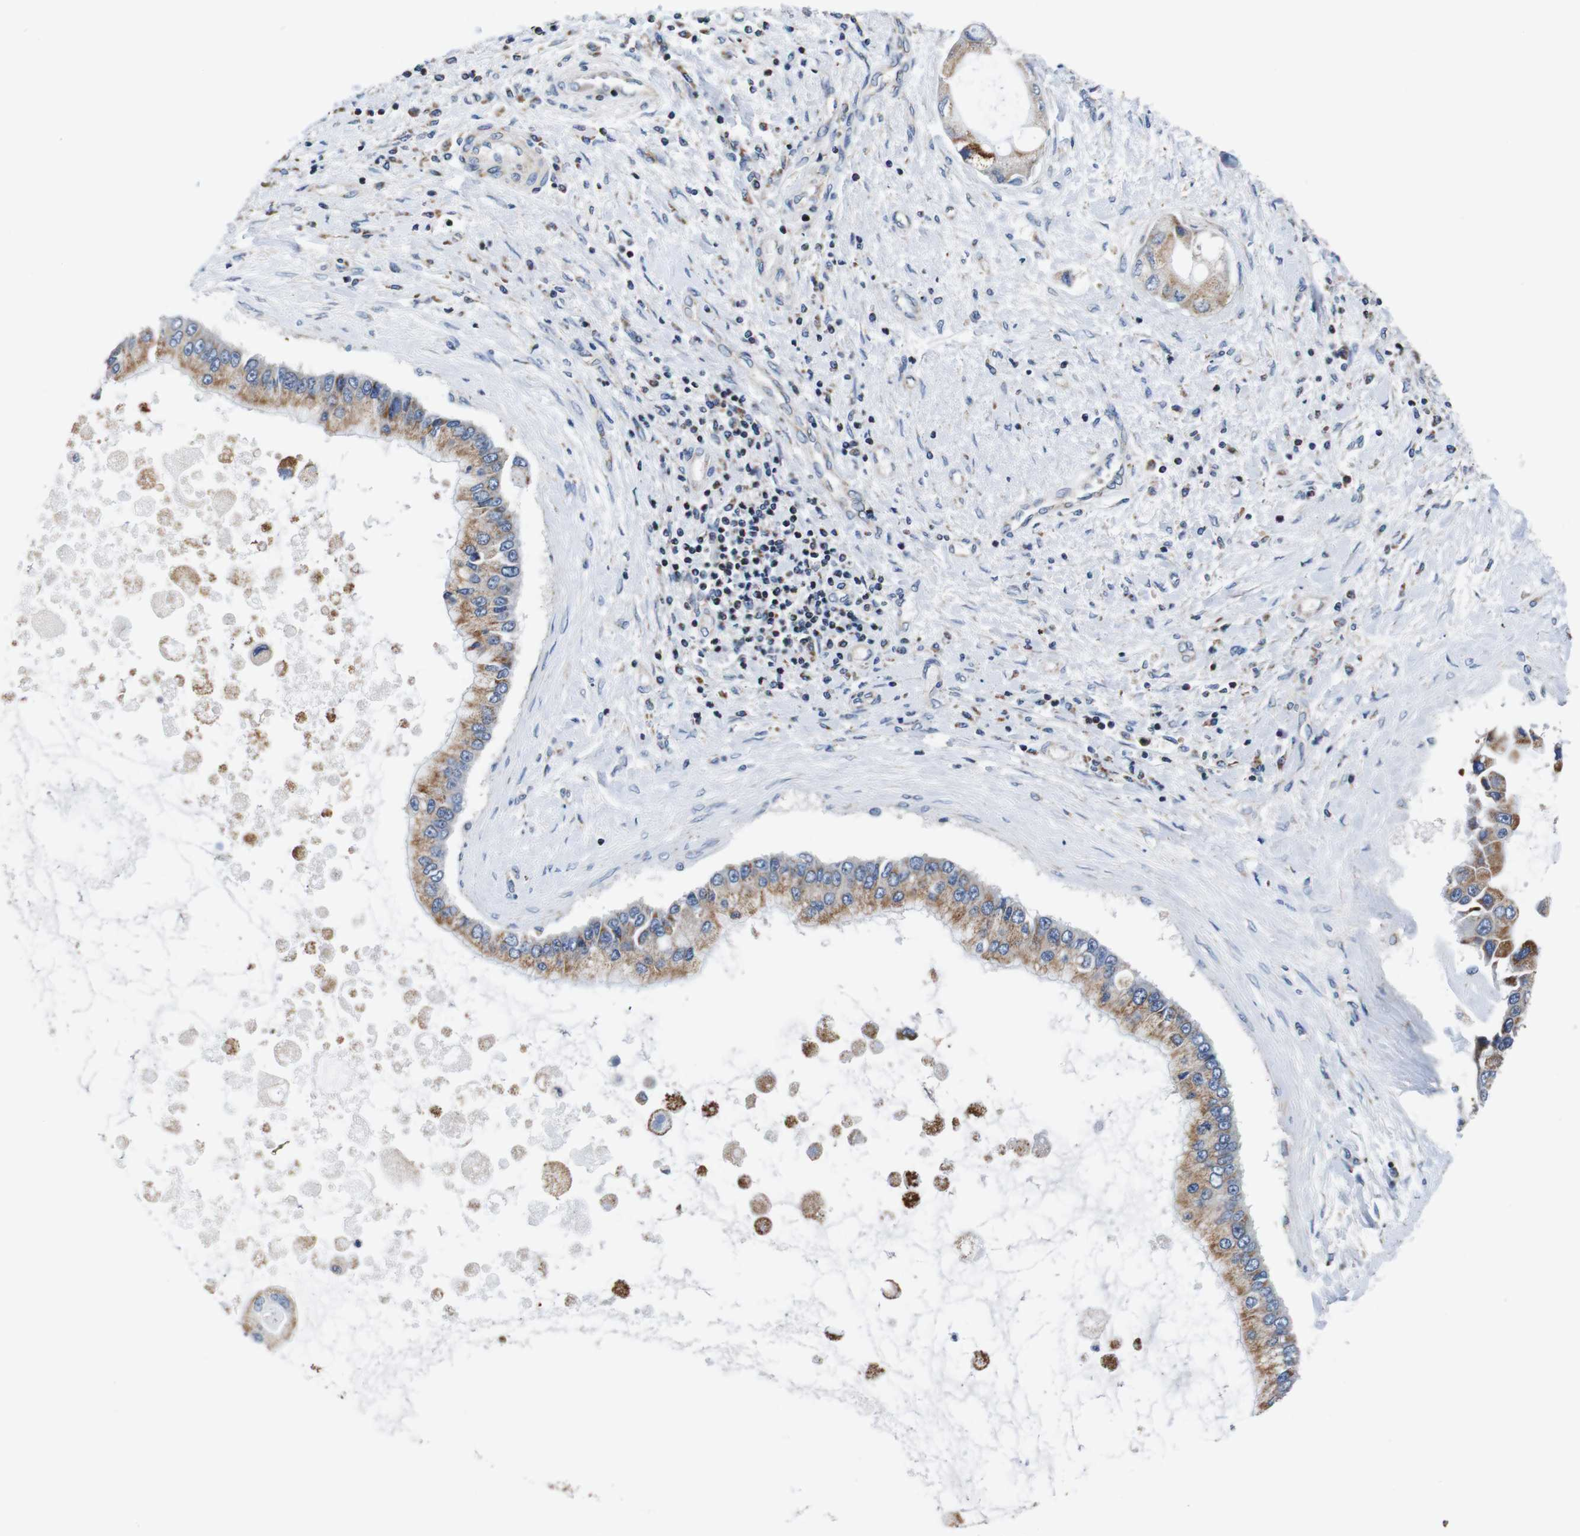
{"staining": {"intensity": "moderate", "quantity": ">75%", "location": "cytoplasmic/membranous"}, "tissue": "liver cancer", "cell_type": "Tumor cells", "image_type": "cancer", "snomed": [{"axis": "morphology", "description": "Cholangiocarcinoma"}, {"axis": "topography", "description": "Liver"}], "caption": "Immunohistochemistry (DAB (3,3'-diaminobenzidine)) staining of cholangiocarcinoma (liver) shows moderate cytoplasmic/membranous protein expression in about >75% of tumor cells. The protein is stained brown, and the nuclei are stained in blue (DAB IHC with brightfield microscopy, high magnification).", "gene": "LRP4", "patient": {"sex": "male", "age": 50}}